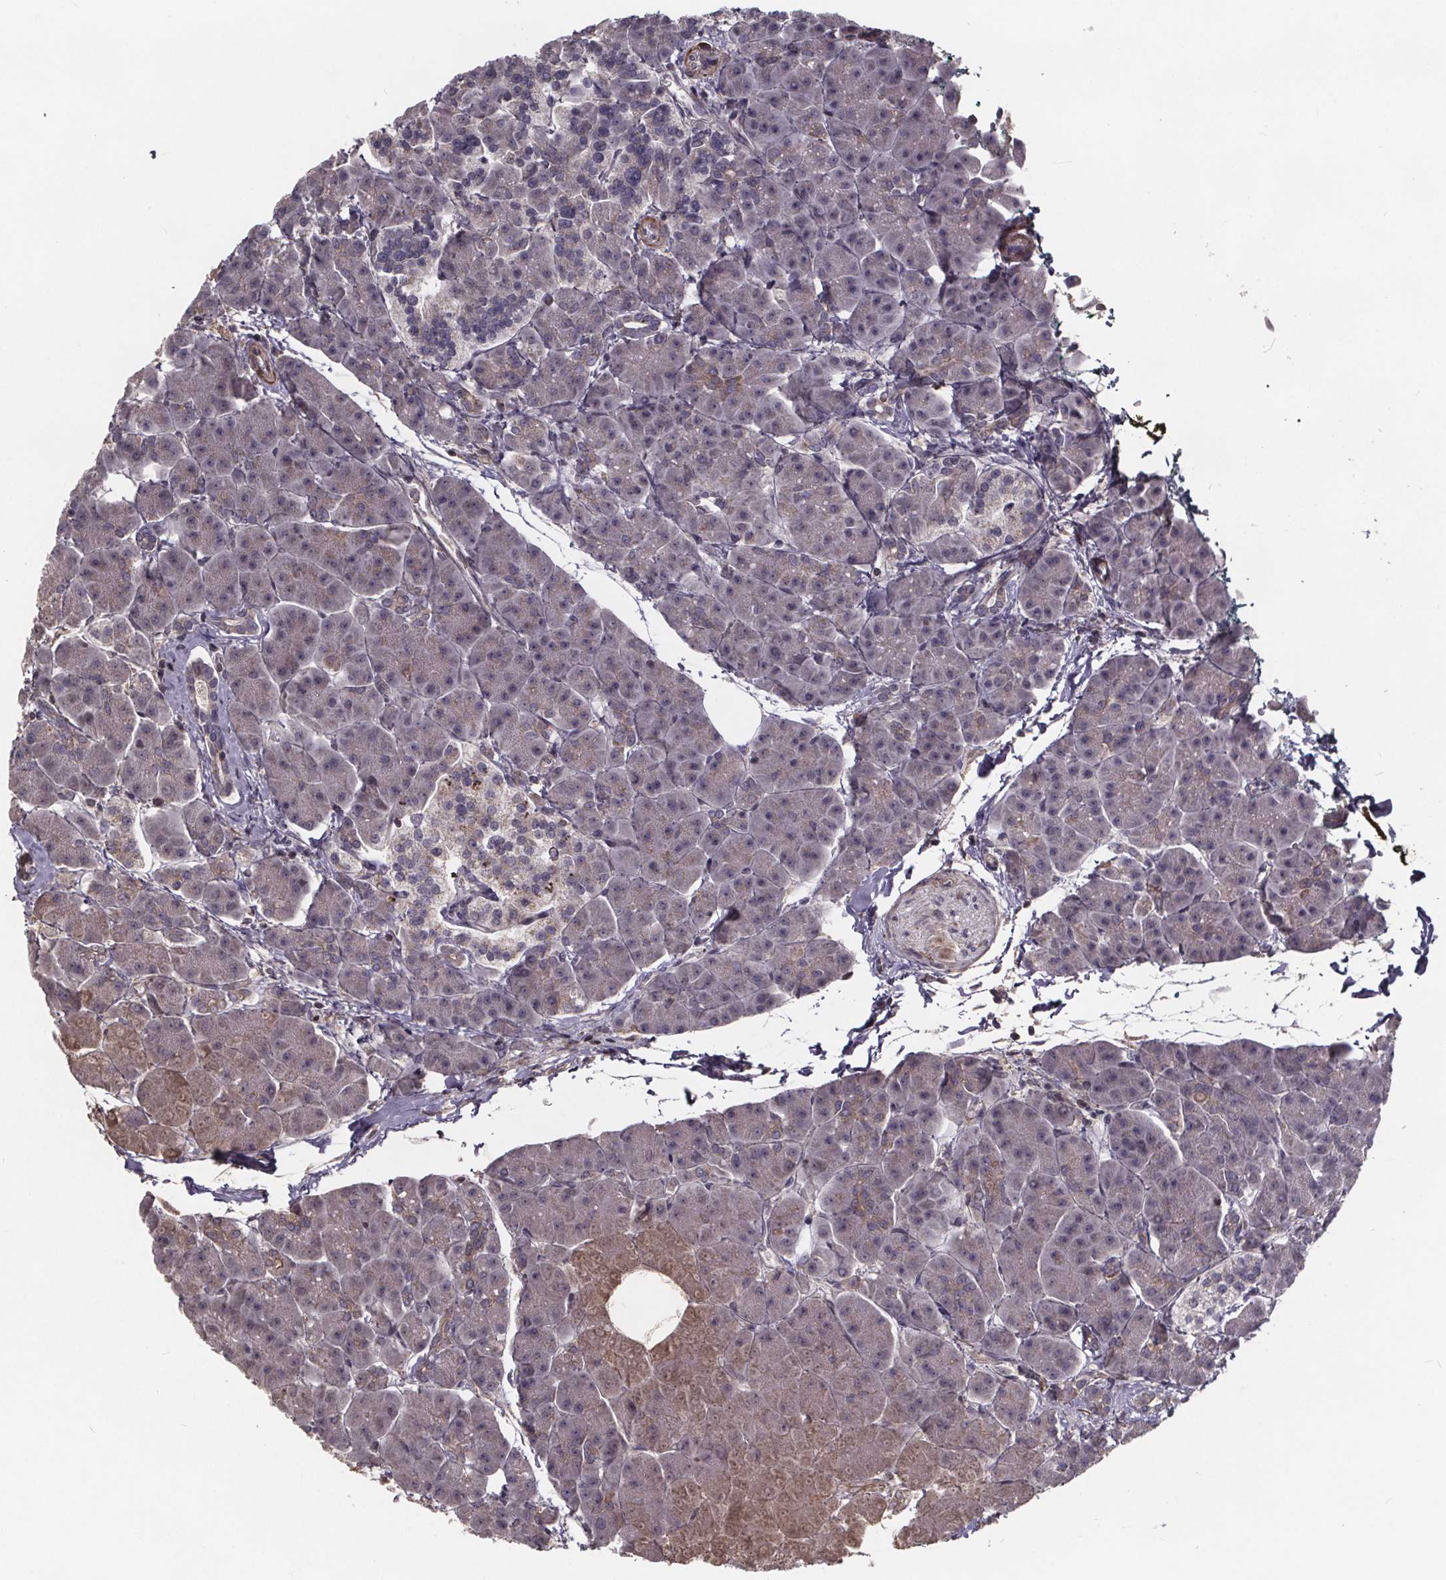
{"staining": {"intensity": "moderate", "quantity": "<25%", "location": "cytoplasmic/membranous"}, "tissue": "pancreas", "cell_type": "Exocrine glandular cells", "image_type": "normal", "snomed": [{"axis": "morphology", "description": "Normal tissue, NOS"}, {"axis": "topography", "description": "Adipose tissue"}, {"axis": "topography", "description": "Pancreas"}, {"axis": "topography", "description": "Peripheral nerve tissue"}], "caption": "Protein staining demonstrates moderate cytoplasmic/membranous positivity in approximately <25% of exocrine glandular cells in normal pancreas.", "gene": "YME1L1", "patient": {"sex": "female", "age": 58}}